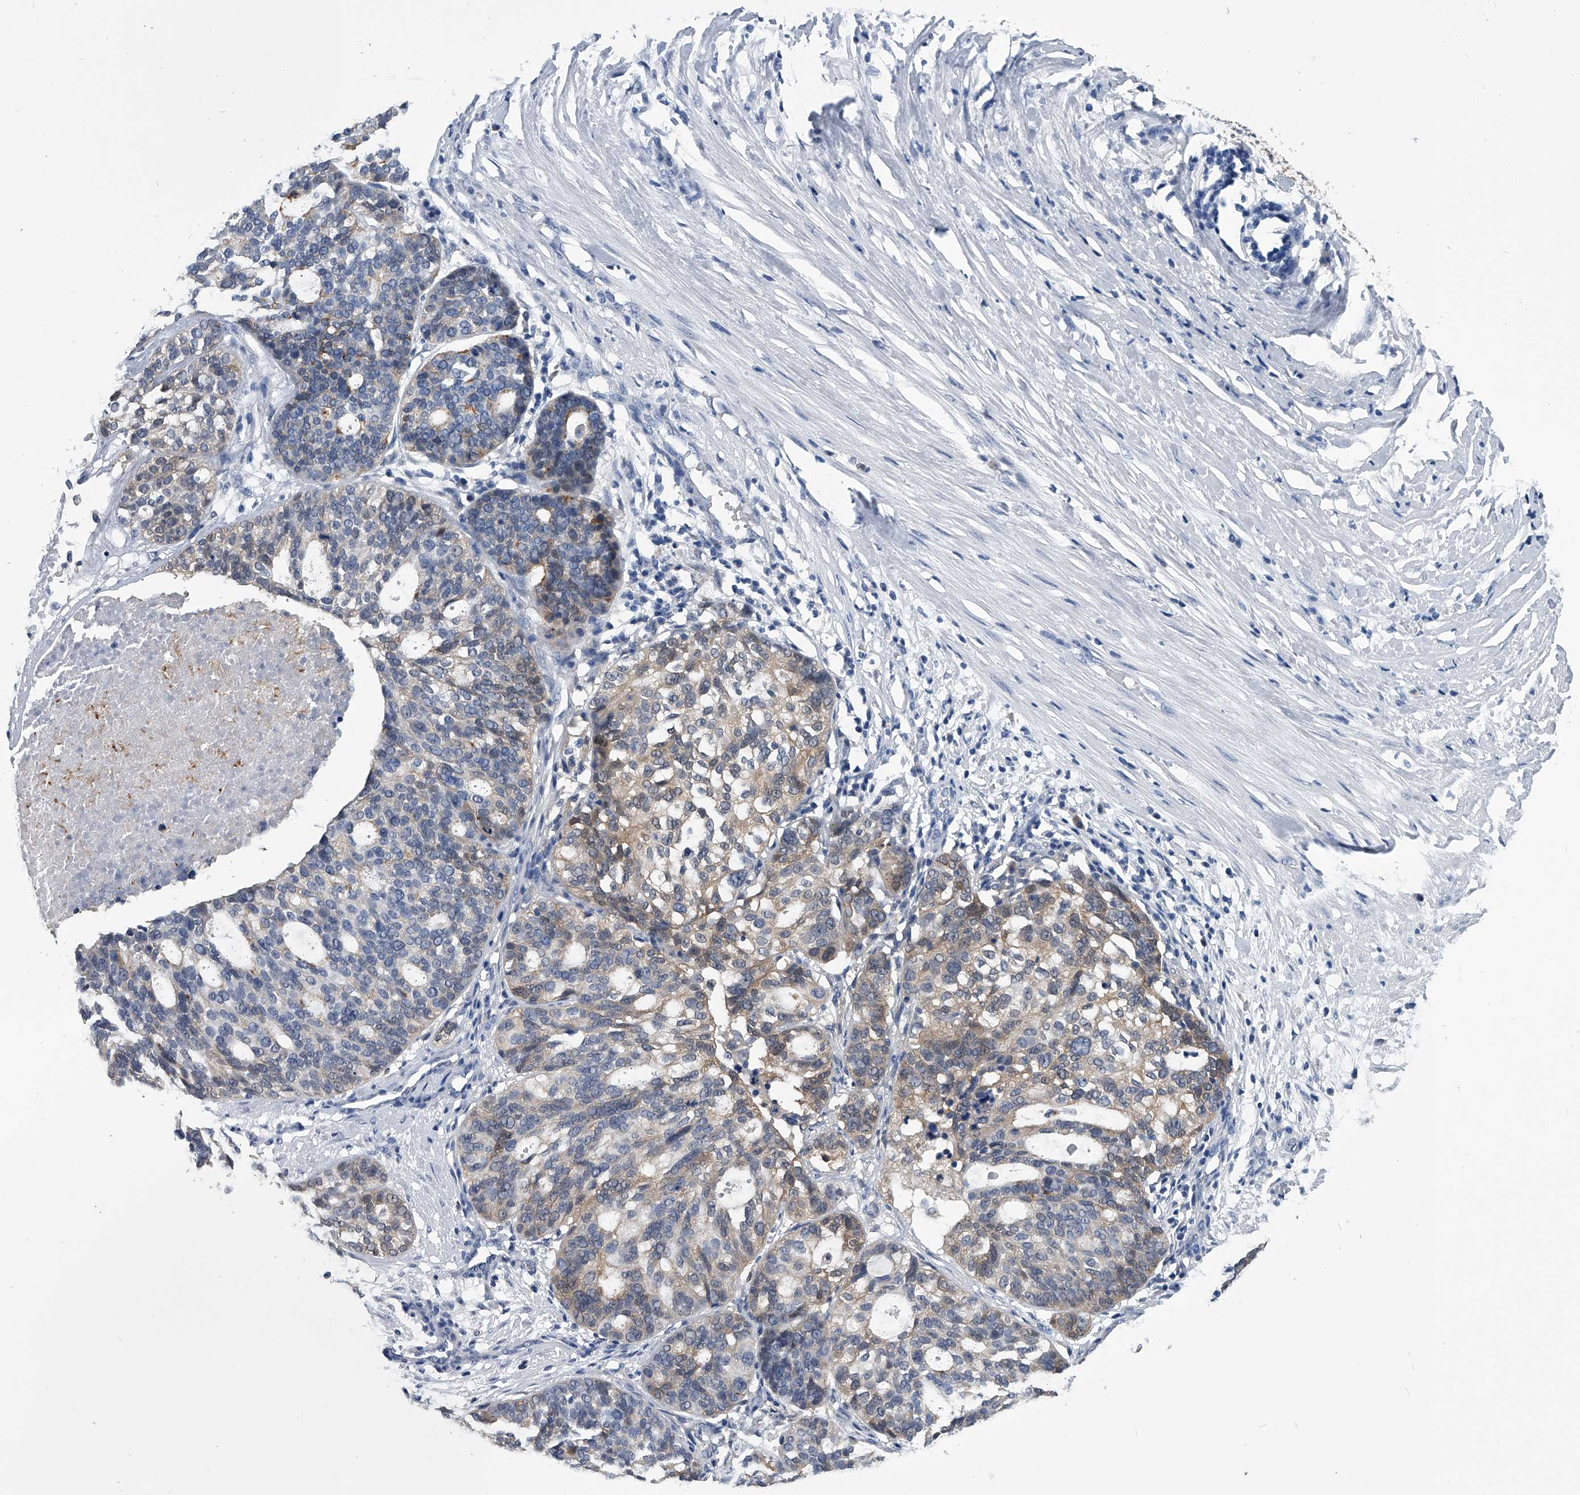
{"staining": {"intensity": "weak", "quantity": "25%-75%", "location": "cytoplasmic/membranous"}, "tissue": "ovarian cancer", "cell_type": "Tumor cells", "image_type": "cancer", "snomed": [{"axis": "morphology", "description": "Cystadenocarcinoma, serous, NOS"}, {"axis": "topography", "description": "Ovary"}], "caption": "High-magnification brightfield microscopy of ovarian cancer (serous cystadenocarcinoma) stained with DAB (3,3'-diaminobenzidine) (brown) and counterstained with hematoxylin (blue). tumor cells exhibit weak cytoplasmic/membranous staining is appreciated in approximately25%-75% of cells.", "gene": "PDXK", "patient": {"sex": "female", "age": 59}}